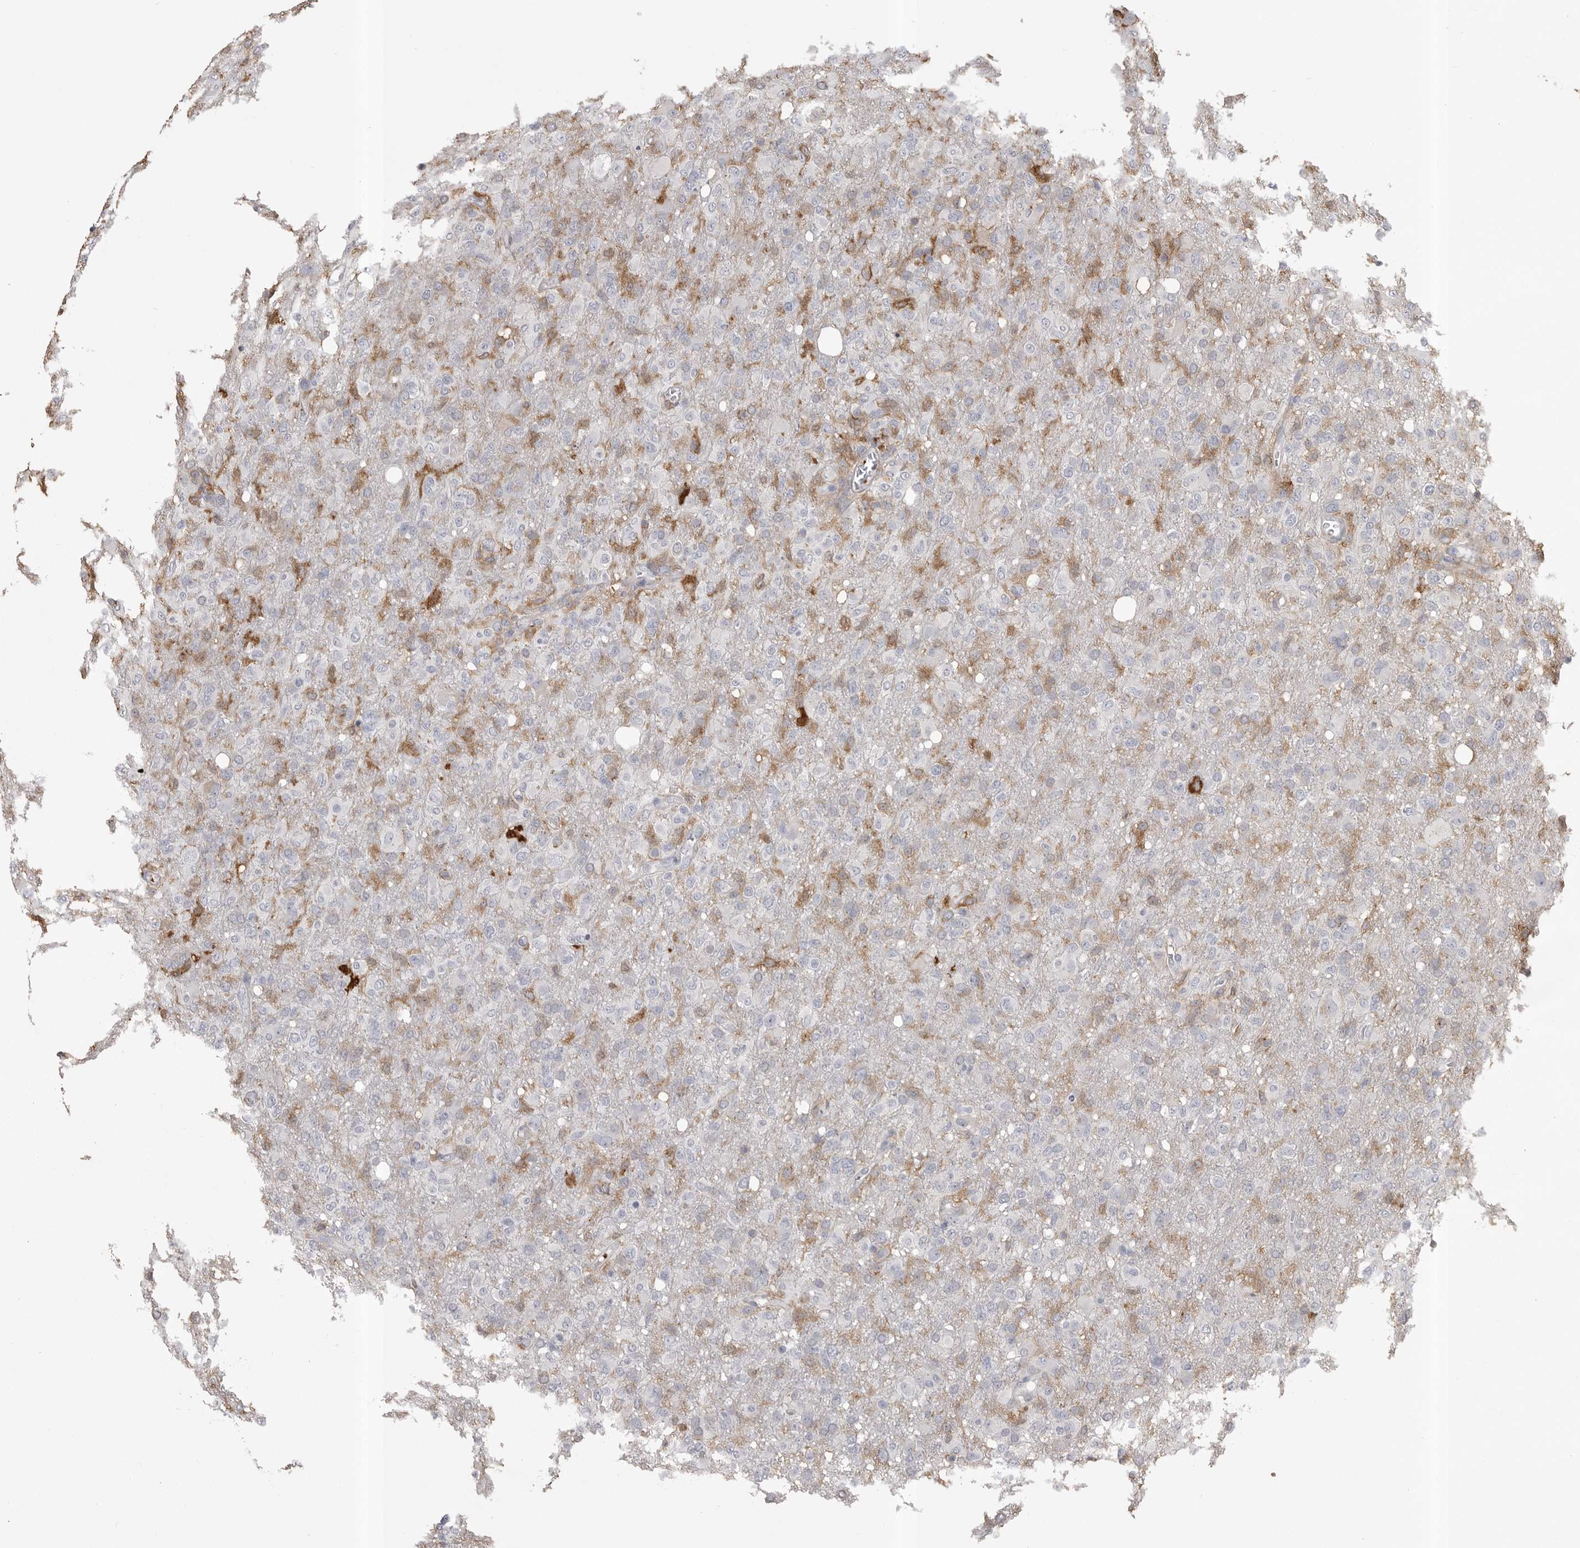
{"staining": {"intensity": "moderate", "quantity": "<25%", "location": "cytoplasmic/membranous"}, "tissue": "glioma", "cell_type": "Tumor cells", "image_type": "cancer", "snomed": [{"axis": "morphology", "description": "Glioma, malignant, High grade"}, {"axis": "topography", "description": "Brain"}], "caption": "This is an image of immunohistochemistry staining of glioma, which shows moderate staining in the cytoplasmic/membranous of tumor cells.", "gene": "CMTM6", "patient": {"sex": "female", "age": 57}}